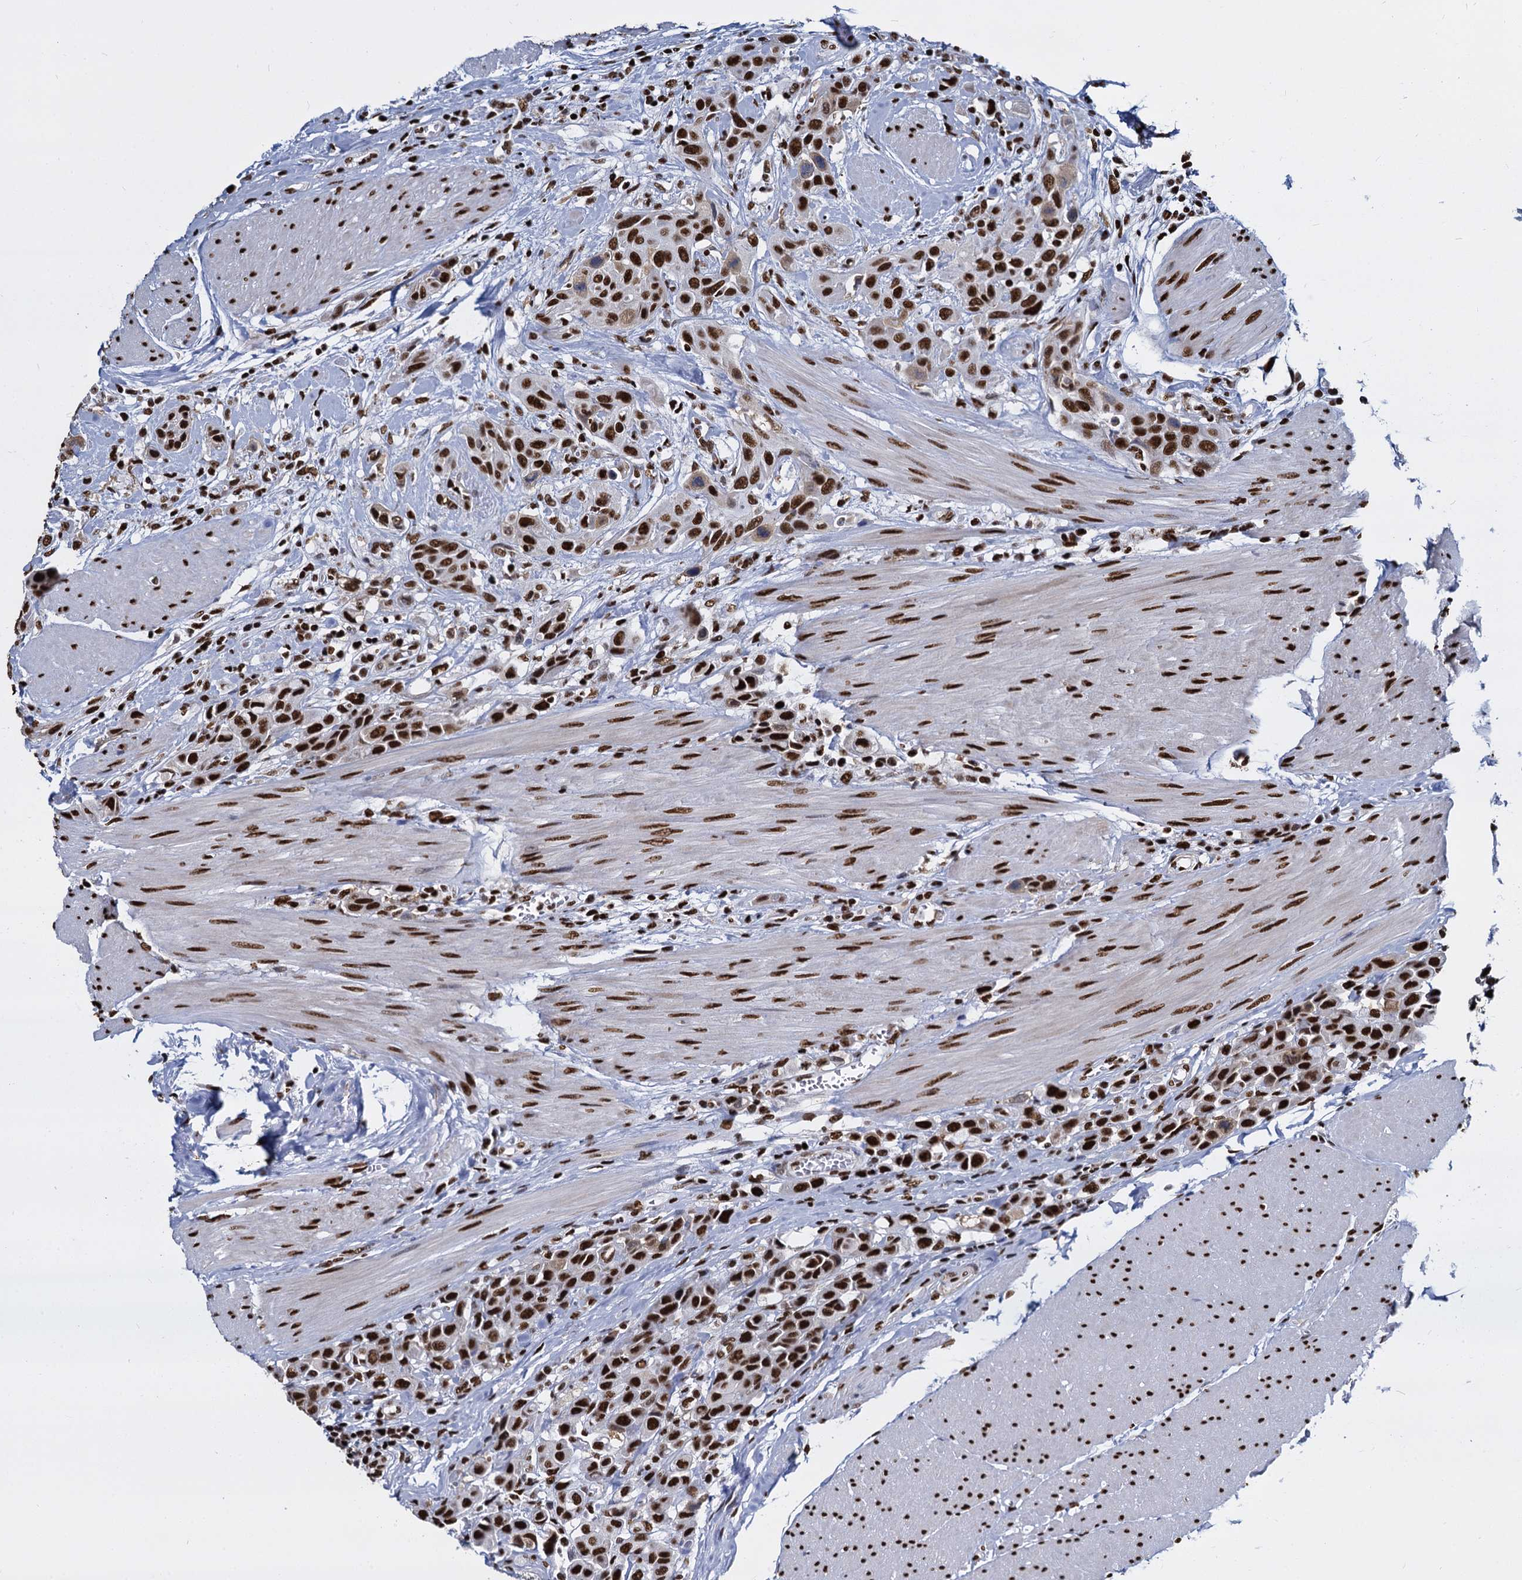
{"staining": {"intensity": "strong", "quantity": ">75%", "location": "nuclear"}, "tissue": "urothelial cancer", "cell_type": "Tumor cells", "image_type": "cancer", "snomed": [{"axis": "morphology", "description": "Urothelial carcinoma, High grade"}, {"axis": "topography", "description": "Urinary bladder"}], "caption": "Human urothelial carcinoma (high-grade) stained for a protein (brown) reveals strong nuclear positive expression in about >75% of tumor cells.", "gene": "DCPS", "patient": {"sex": "male", "age": 50}}